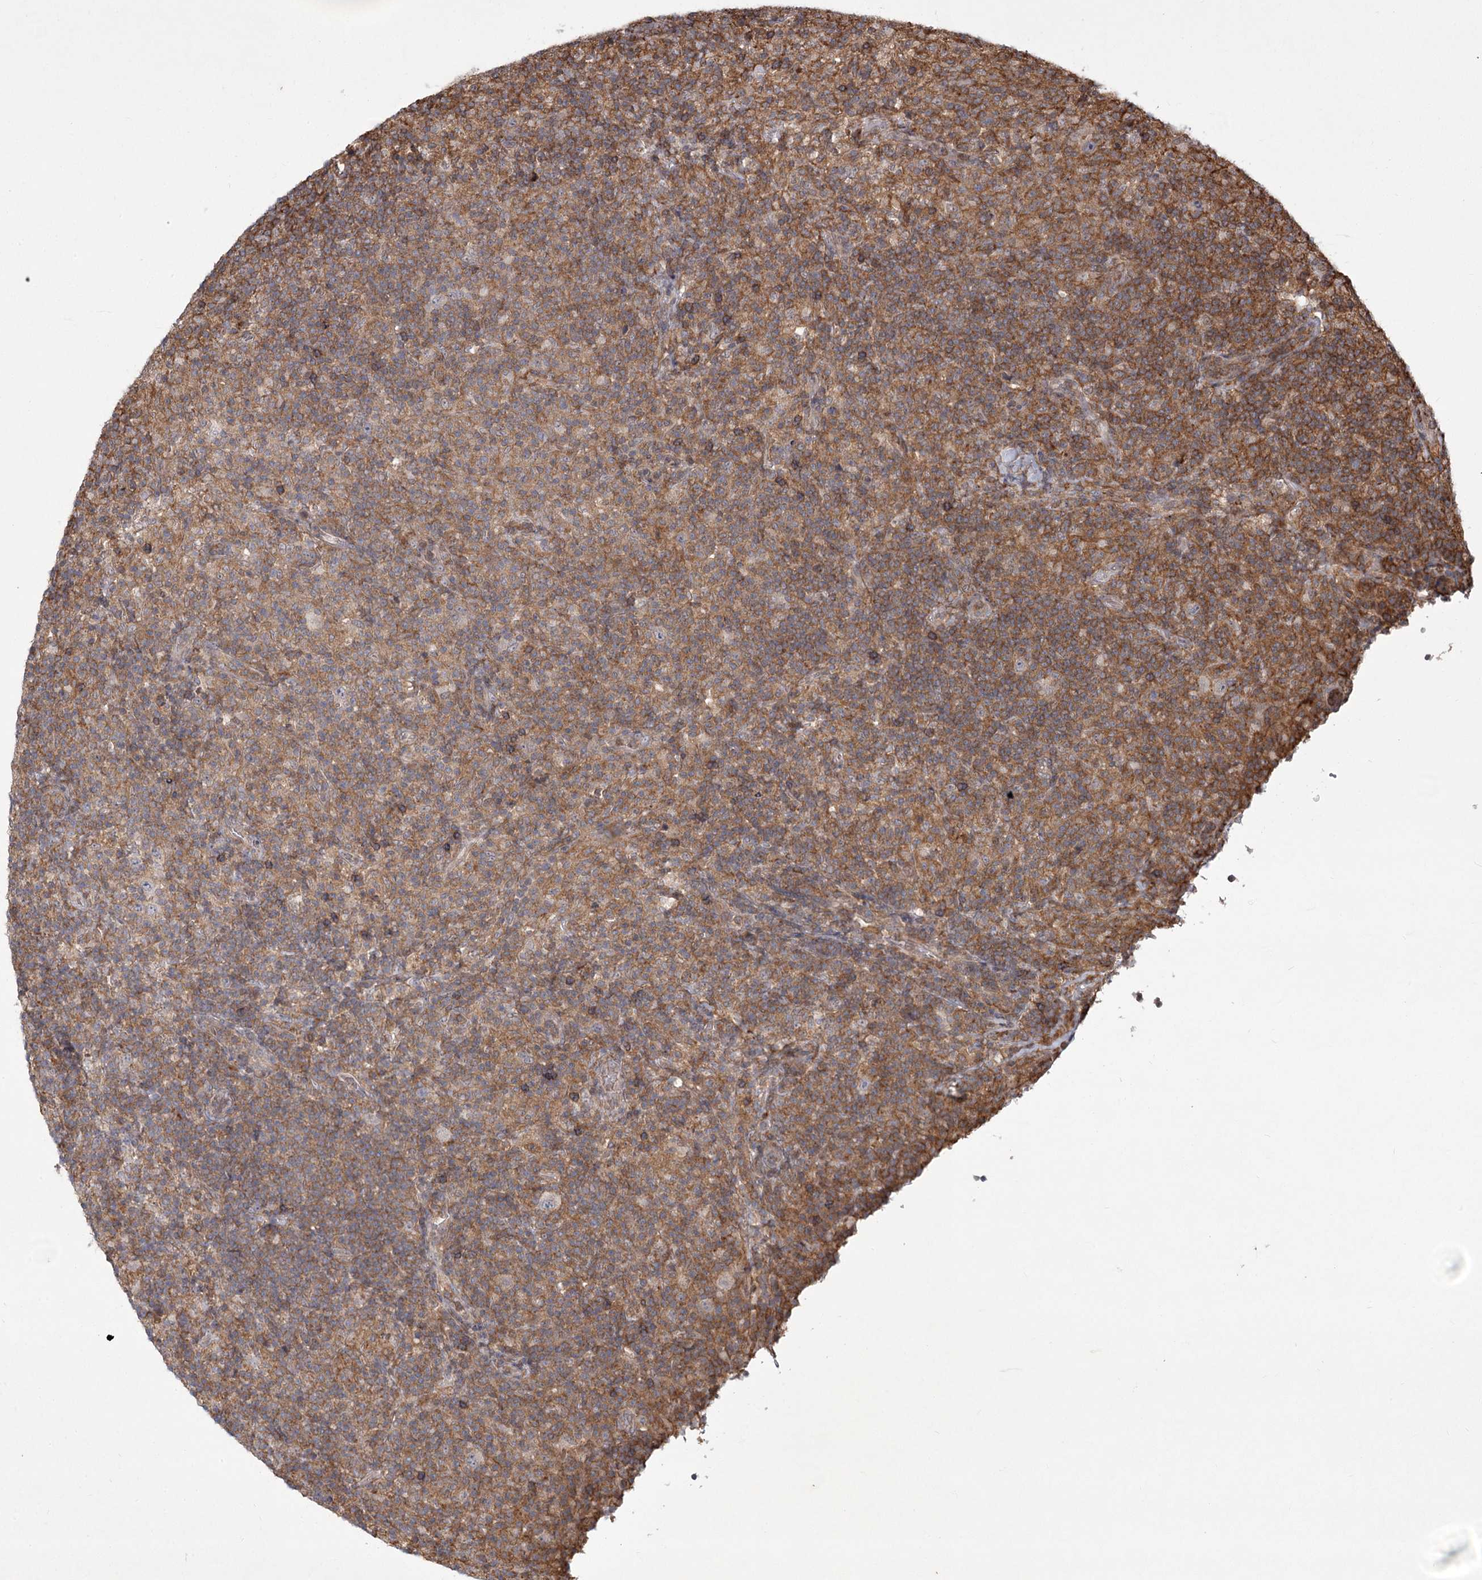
{"staining": {"intensity": "negative", "quantity": "none", "location": "none"}, "tissue": "lymphoma", "cell_type": "Tumor cells", "image_type": "cancer", "snomed": [{"axis": "morphology", "description": "Hodgkin's disease, NOS"}, {"axis": "topography", "description": "Lymph node"}], "caption": "IHC histopathology image of lymphoma stained for a protein (brown), which reveals no staining in tumor cells.", "gene": "MEPE", "patient": {"sex": "male", "age": 70}}